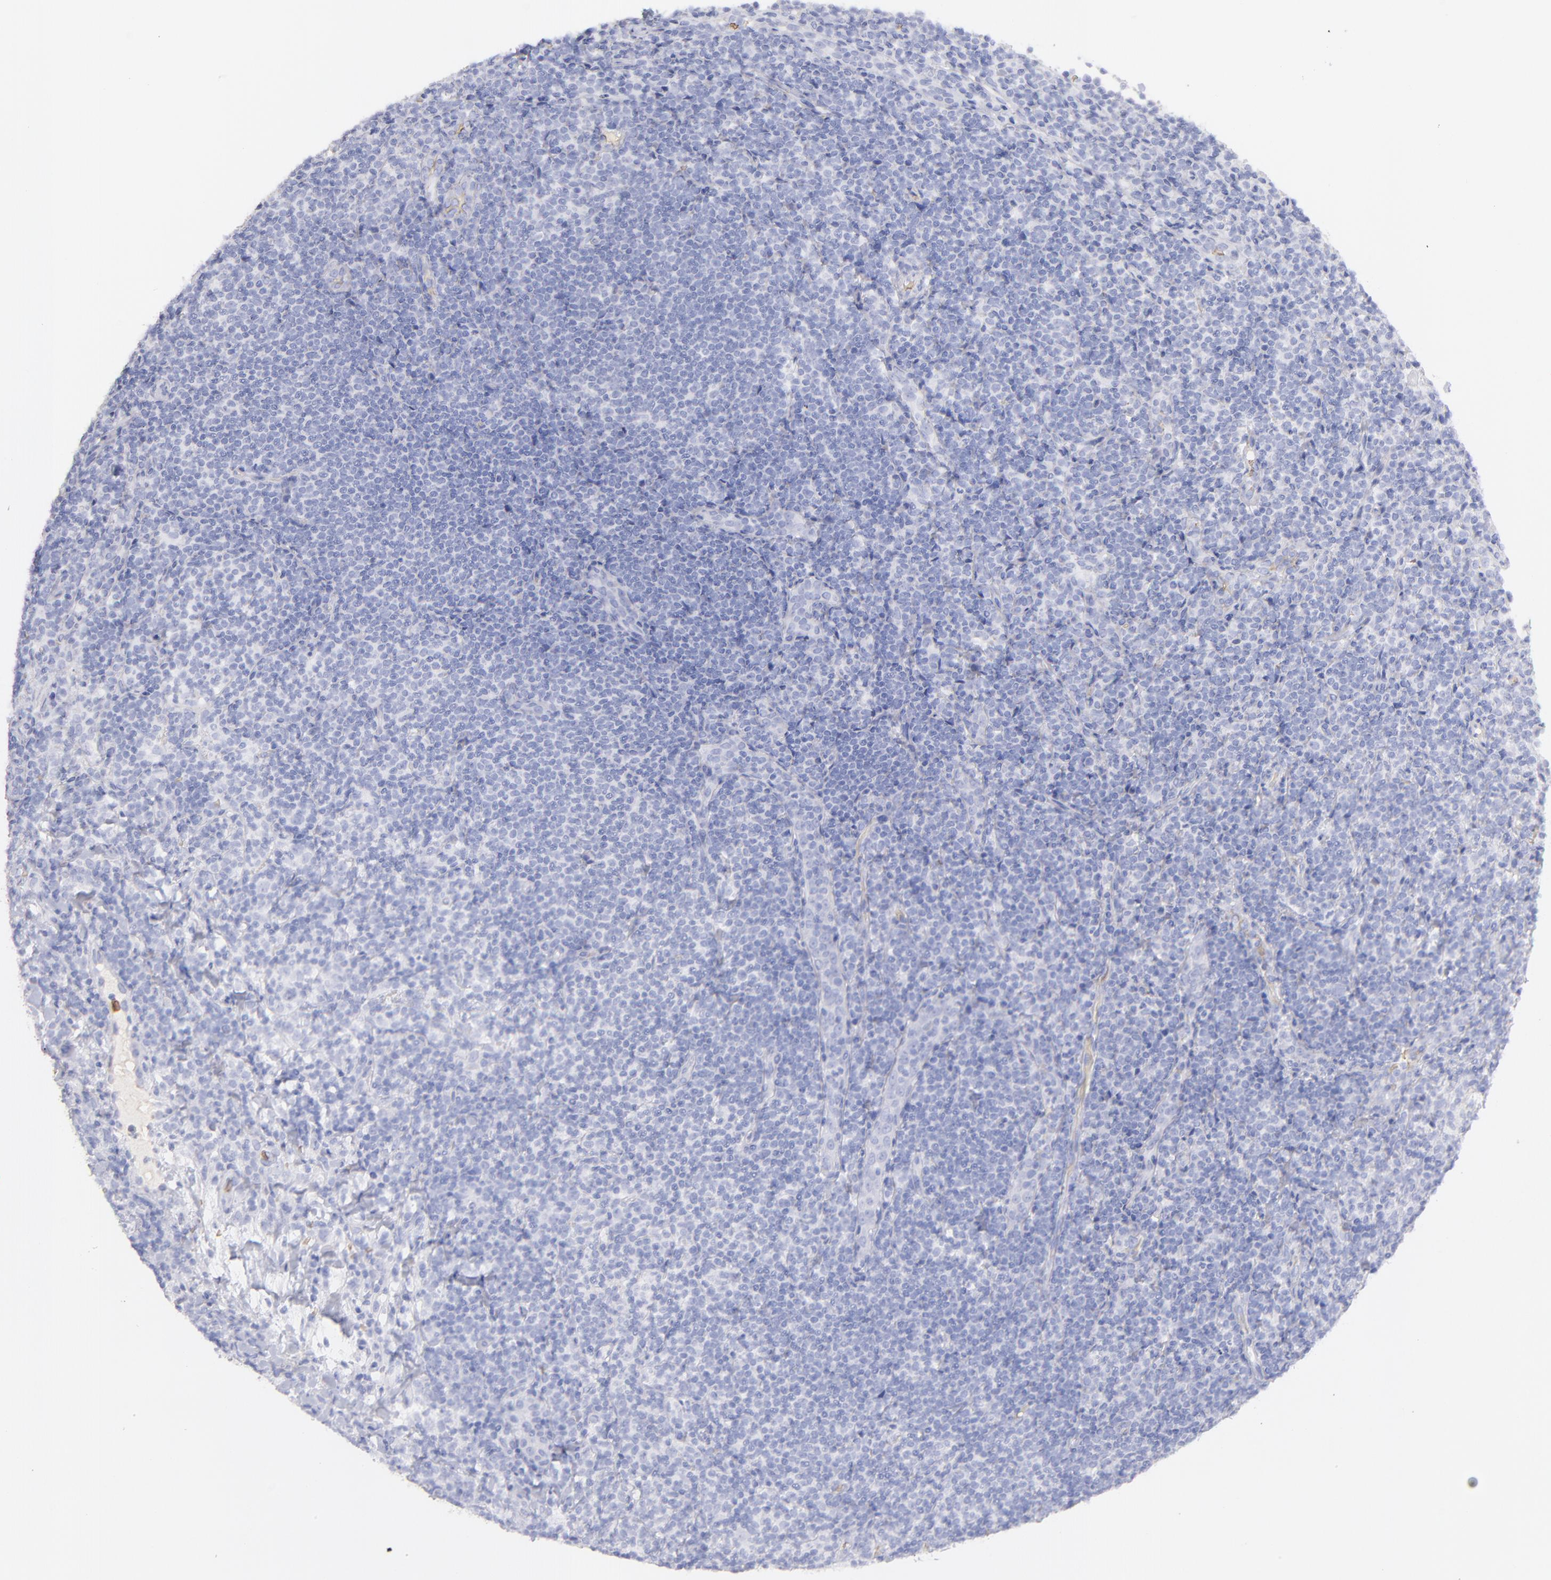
{"staining": {"intensity": "negative", "quantity": "none", "location": "none"}, "tissue": "lymphoma", "cell_type": "Tumor cells", "image_type": "cancer", "snomed": [{"axis": "morphology", "description": "Malignant lymphoma, non-Hodgkin's type, Low grade"}, {"axis": "topography", "description": "Lymph node"}], "caption": "Immunohistochemical staining of lymphoma reveals no significant expression in tumor cells.", "gene": "F13B", "patient": {"sex": "female", "age": 76}}